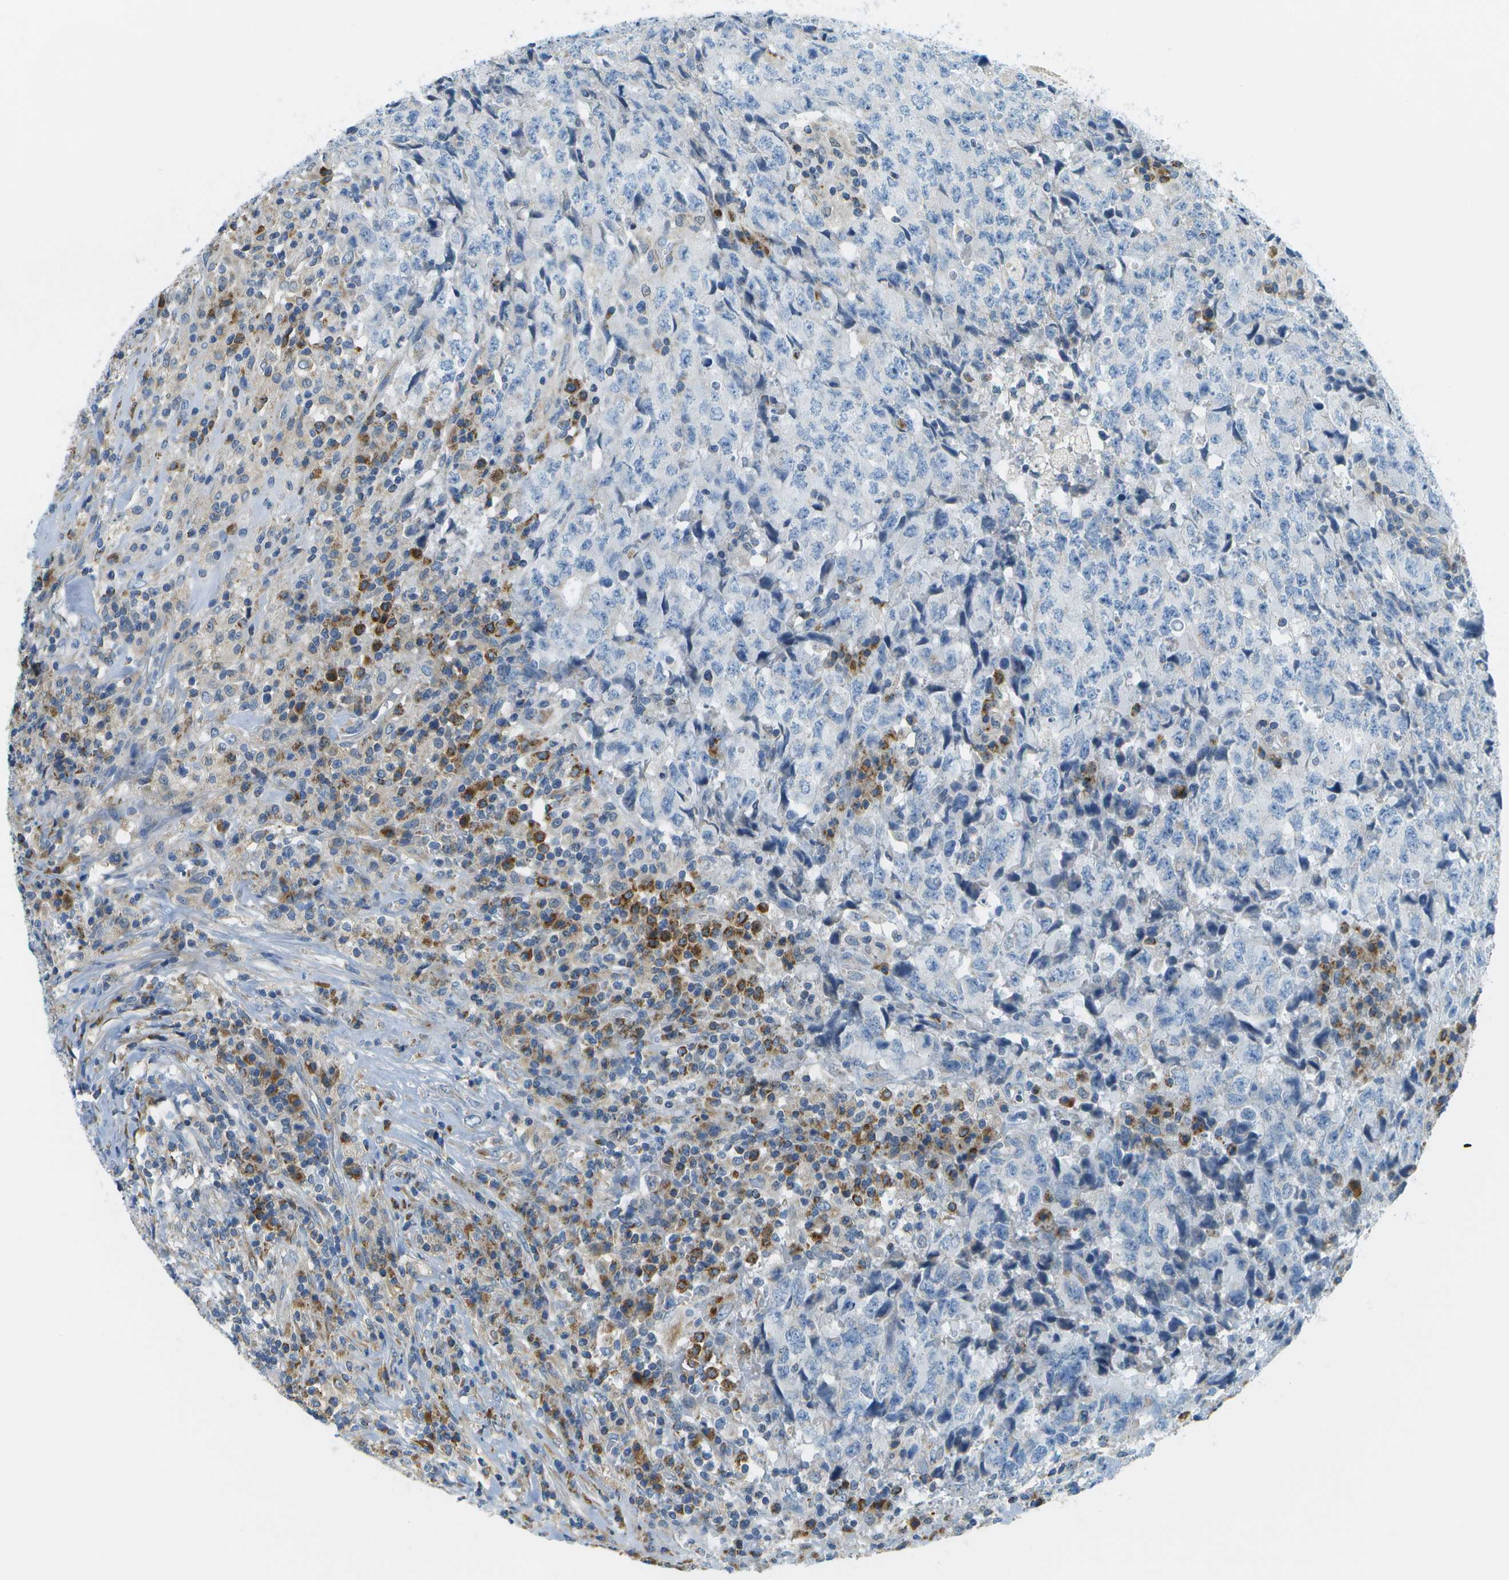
{"staining": {"intensity": "negative", "quantity": "none", "location": "none"}, "tissue": "testis cancer", "cell_type": "Tumor cells", "image_type": "cancer", "snomed": [{"axis": "morphology", "description": "Necrosis, NOS"}, {"axis": "morphology", "description": "Carcinoma, Embryonal, NOS"}, {"axis": "topography", "description": "Testis"}], "caption": "High magnification brightfield microscopy of testis cancer (embryonal carcinoma) stained with DAB (3,3'-diaminobenzidine) (brown) and counterstained with hematoxylin (blue): tumor cells show no significant positivity.", "gene": "PTGIS", "patient": {"sex": "male", "age": 19}}